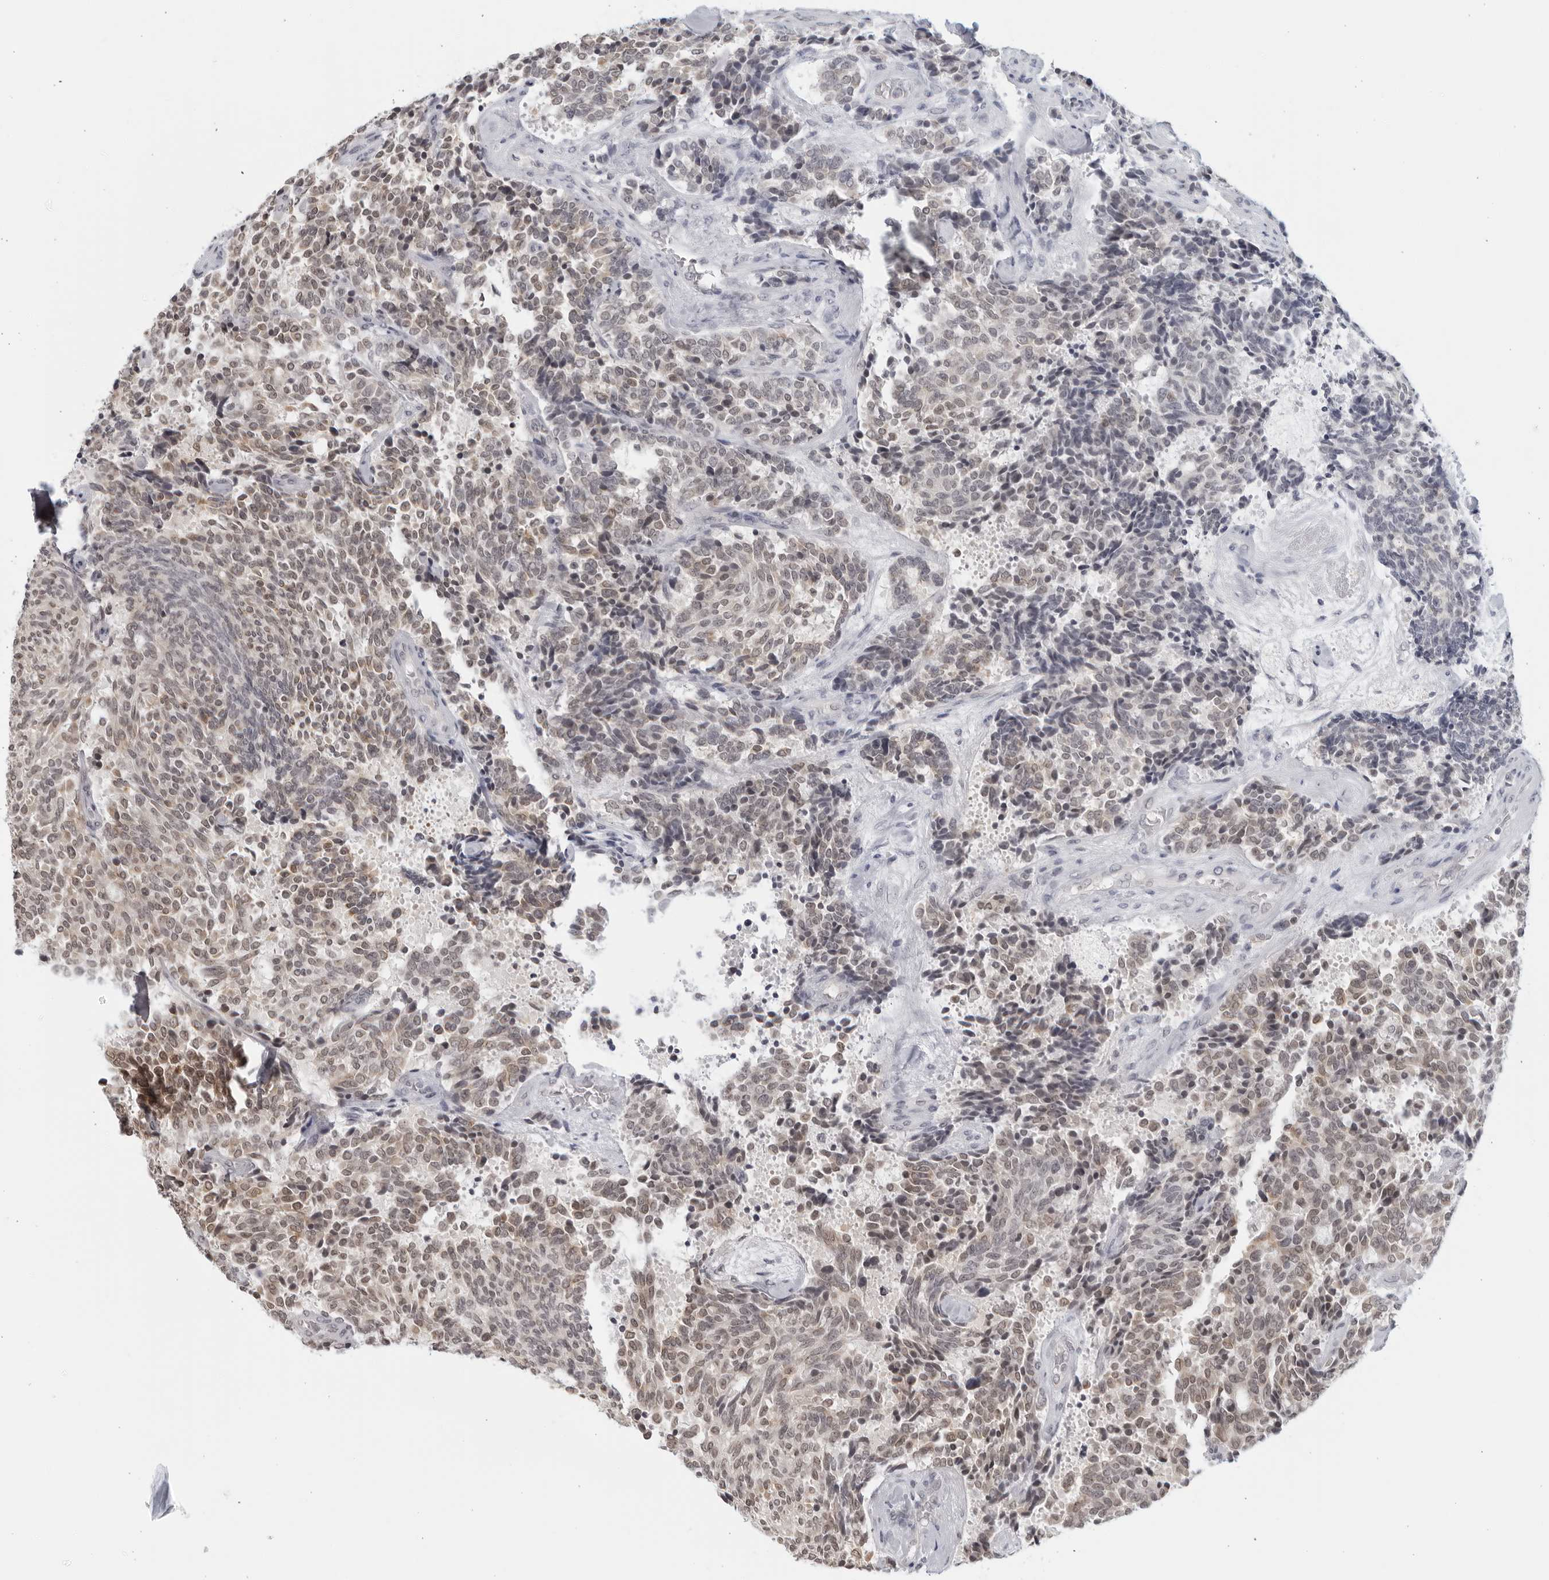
{"staining": {"intensity": "weak", "quantity": "25%-75%", "location": "nuclear"}, "tissue": "carcinoid", "cell_type": "Tumor cells", "image_type": "cancer", "snomed": [{"axis": "morphology", "description": "Carcinoid, malignant, NOS"}, {"axis": "topography", "description": "Pancreas"}], "caption": "A low amount of weak nuclear expression is appreciated in approximately 25%-75% of tumor cells in carcinoid tissue. (brown staining indicates protein expression, while blue staining denotes nuclei).", "gene": "RAB11FIP3", "patient": {"sex": "female", "age": 54}}